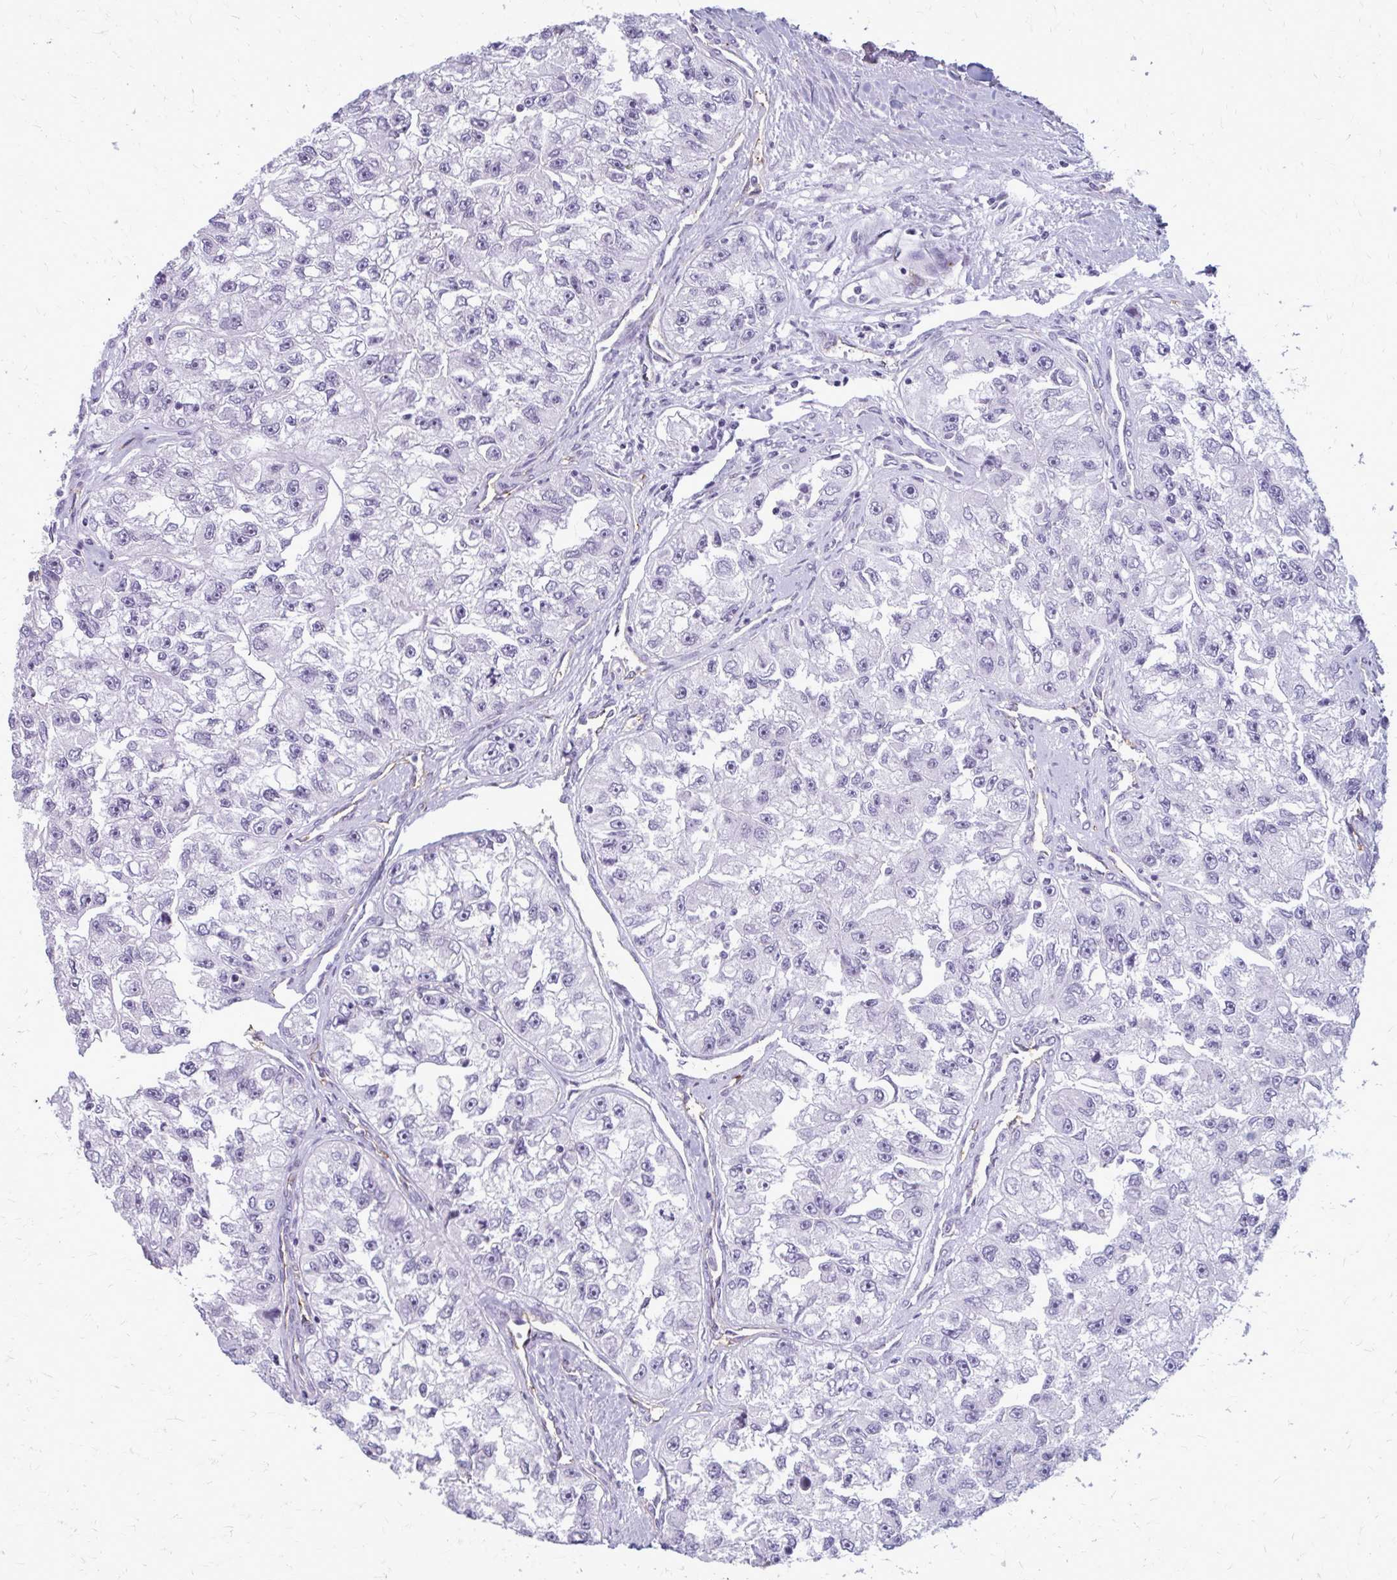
{"staining": {"intensity": "negative", "quantity": "none", "location": "none"}, "tissue": "renal cancer", "cell_type": "Tumor cells", "image_type": "cancer", "snomed": [{"axis": "morphology", "description": "Adenocarcinoma, NOS"}, {"axis": "topography", "description": "Kidney"}], "caption": "DAB immunohistochemical staining of renal cancer reveals no significant positivity in tumor cells.", "gene": "CASQ2", "patient": {"sex": "male", "age": 63}}